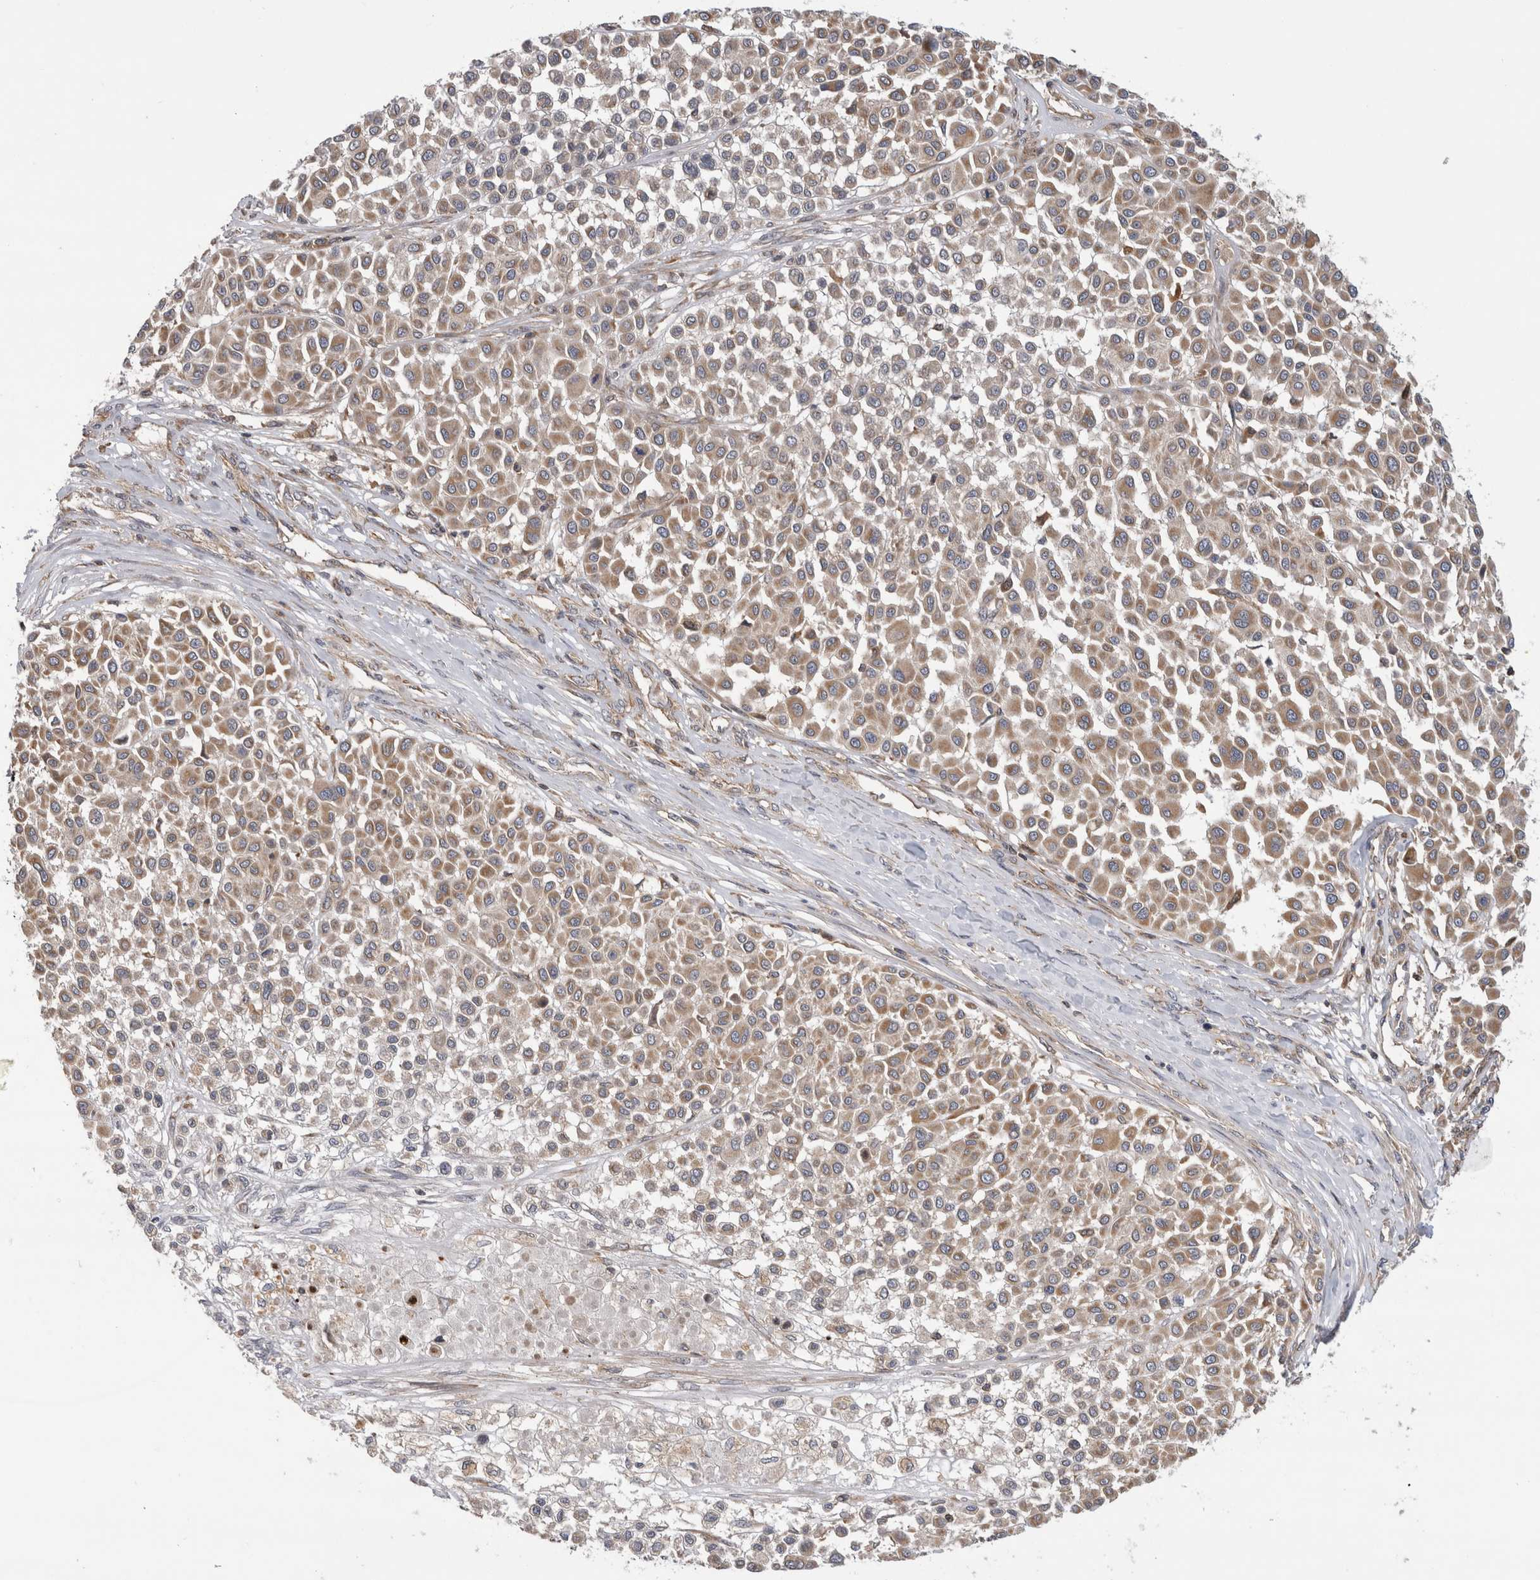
{"staining": {"intensity": "moderate", "quantity": ">75%", "location": "cytoplasmic/membranous"}, "tissue": "melanoma", "cell_type": "Tumor cells", "image_type": "cancer", "snomed": [{"axis": "morphology", "description": "Malignant melanoma, Metastatic site"}, {"axis": "topography", "description": "Soft tissue"}], "caption": "Immunohistochemical staining of human malignant melanoma (metastatic site) exhibits moderate cytoplasmic/membranous protein staining in about >75% of tumor cells. Nuclei are stained in blue.", "gene": "GRIK2", "patient": {"sex": "male", "age": 41}}